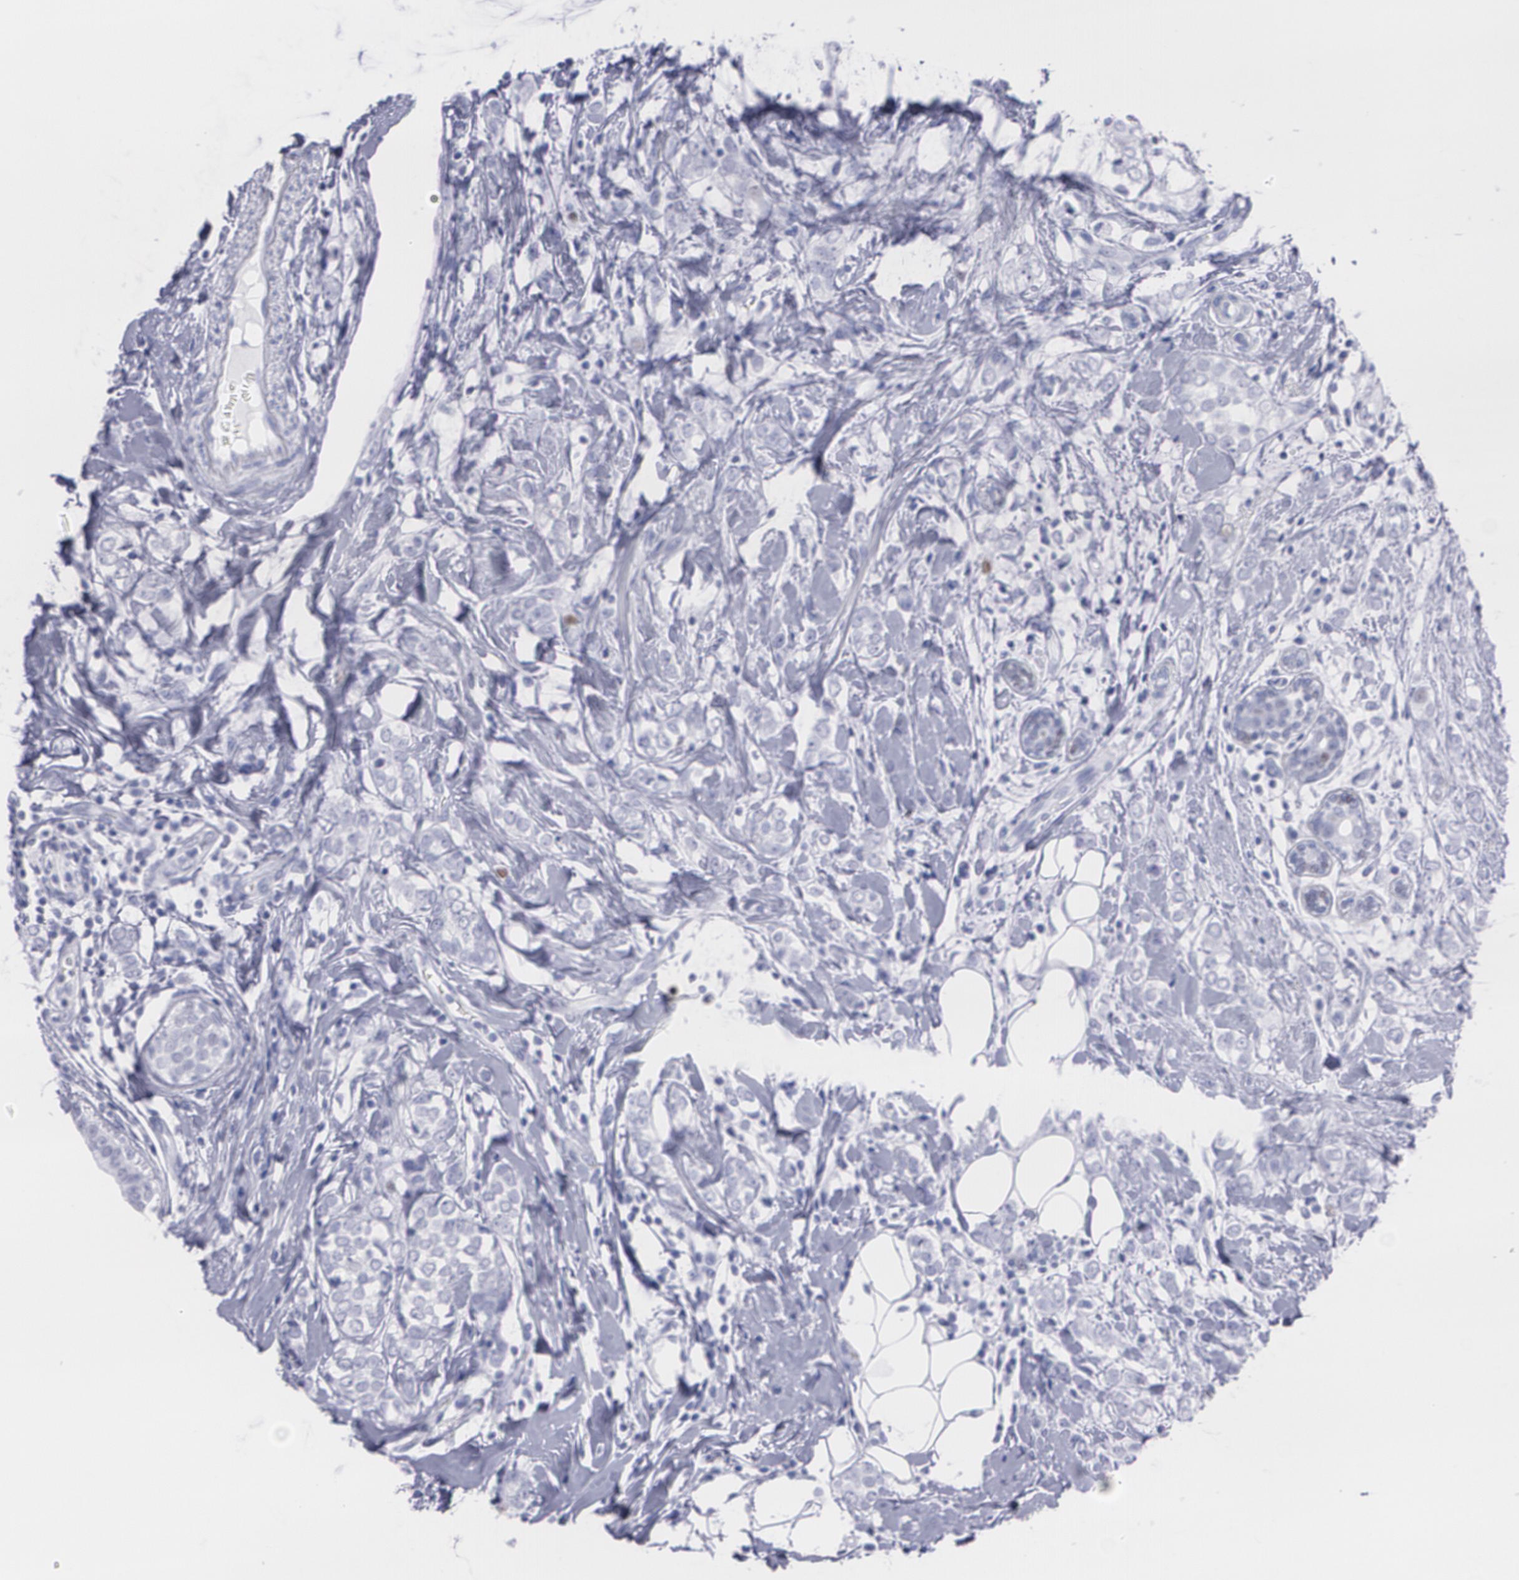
{"staining": {"intensity": "negative", "quantity": "none", "location": "none"}, "tissue": "breast cancer", "cell_type": "Tumor cells", "image_type": "cancer", "snomed": [{"axis": "morphology", "description": "Normal tissue, NOS"}, {"axis": "morphology", "description": "Lobular carcinoma"}, {"axis": "topography", "description": "Breast"}], "caption": "Immunohistochemical staining of breast lobular carcinoma shows no significant staining in tumor cells. The staining was performed using DAB (3,3'-diaminobenzidine) to visualize the protein expression in brown, while the nuclei were stained in blue with hematoxylin (Magnification: 20x).", "gene": "TP53", "patient": {"sex": "female", "age": 47}}